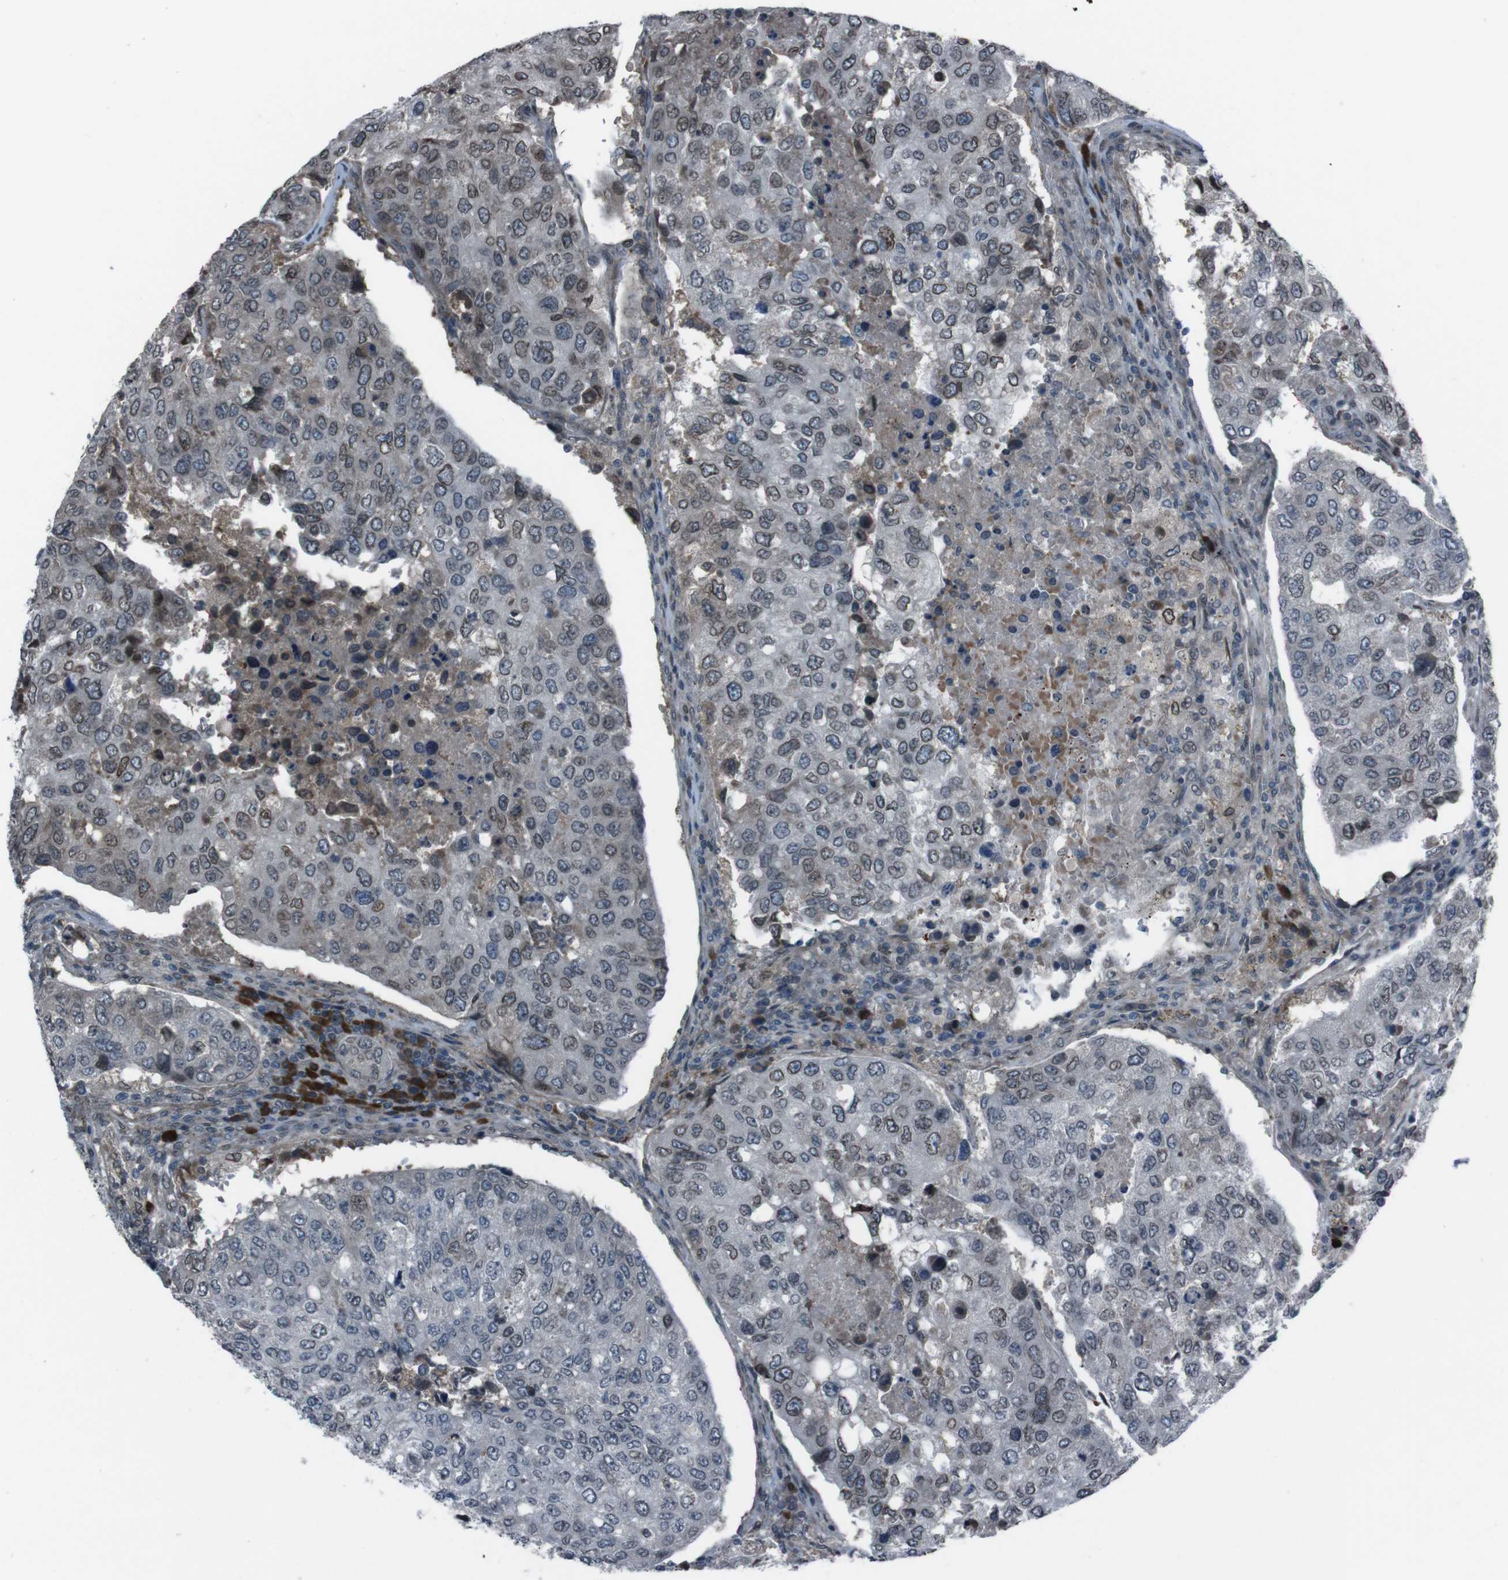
{"staining": {"intensity": "moderate", "quantity": "25%-75%", "location": "cytoplasmic/membranous,nuclear"}, "tissue": "urothelial cancer", "cell_type": "Tumor cells", "image_type": "cancer", "snomed": [{"axis": "morphology", "description": "Urothelial carcinoma, High grade"}, {"axis": "topography", "description": "Lymph node"}, {"axis": "topography", "description": "Urinary bladder"}], "caption": "Immunohistochemistry (IHC) photomicrograph of neoplastic tissue: human urothelial carcinoma (high-grade) stained using immunohistochemistry (IHC) demonstrates medium levels of moderate protein expression localized specifically in the cytoplasmic/membranous and nuclear of tumor cells, appearing as a cytoplasmic/membranous and nuclear brown color.", "gene": "SS18L1", "patient": {"sex": "male", "age": 51}}